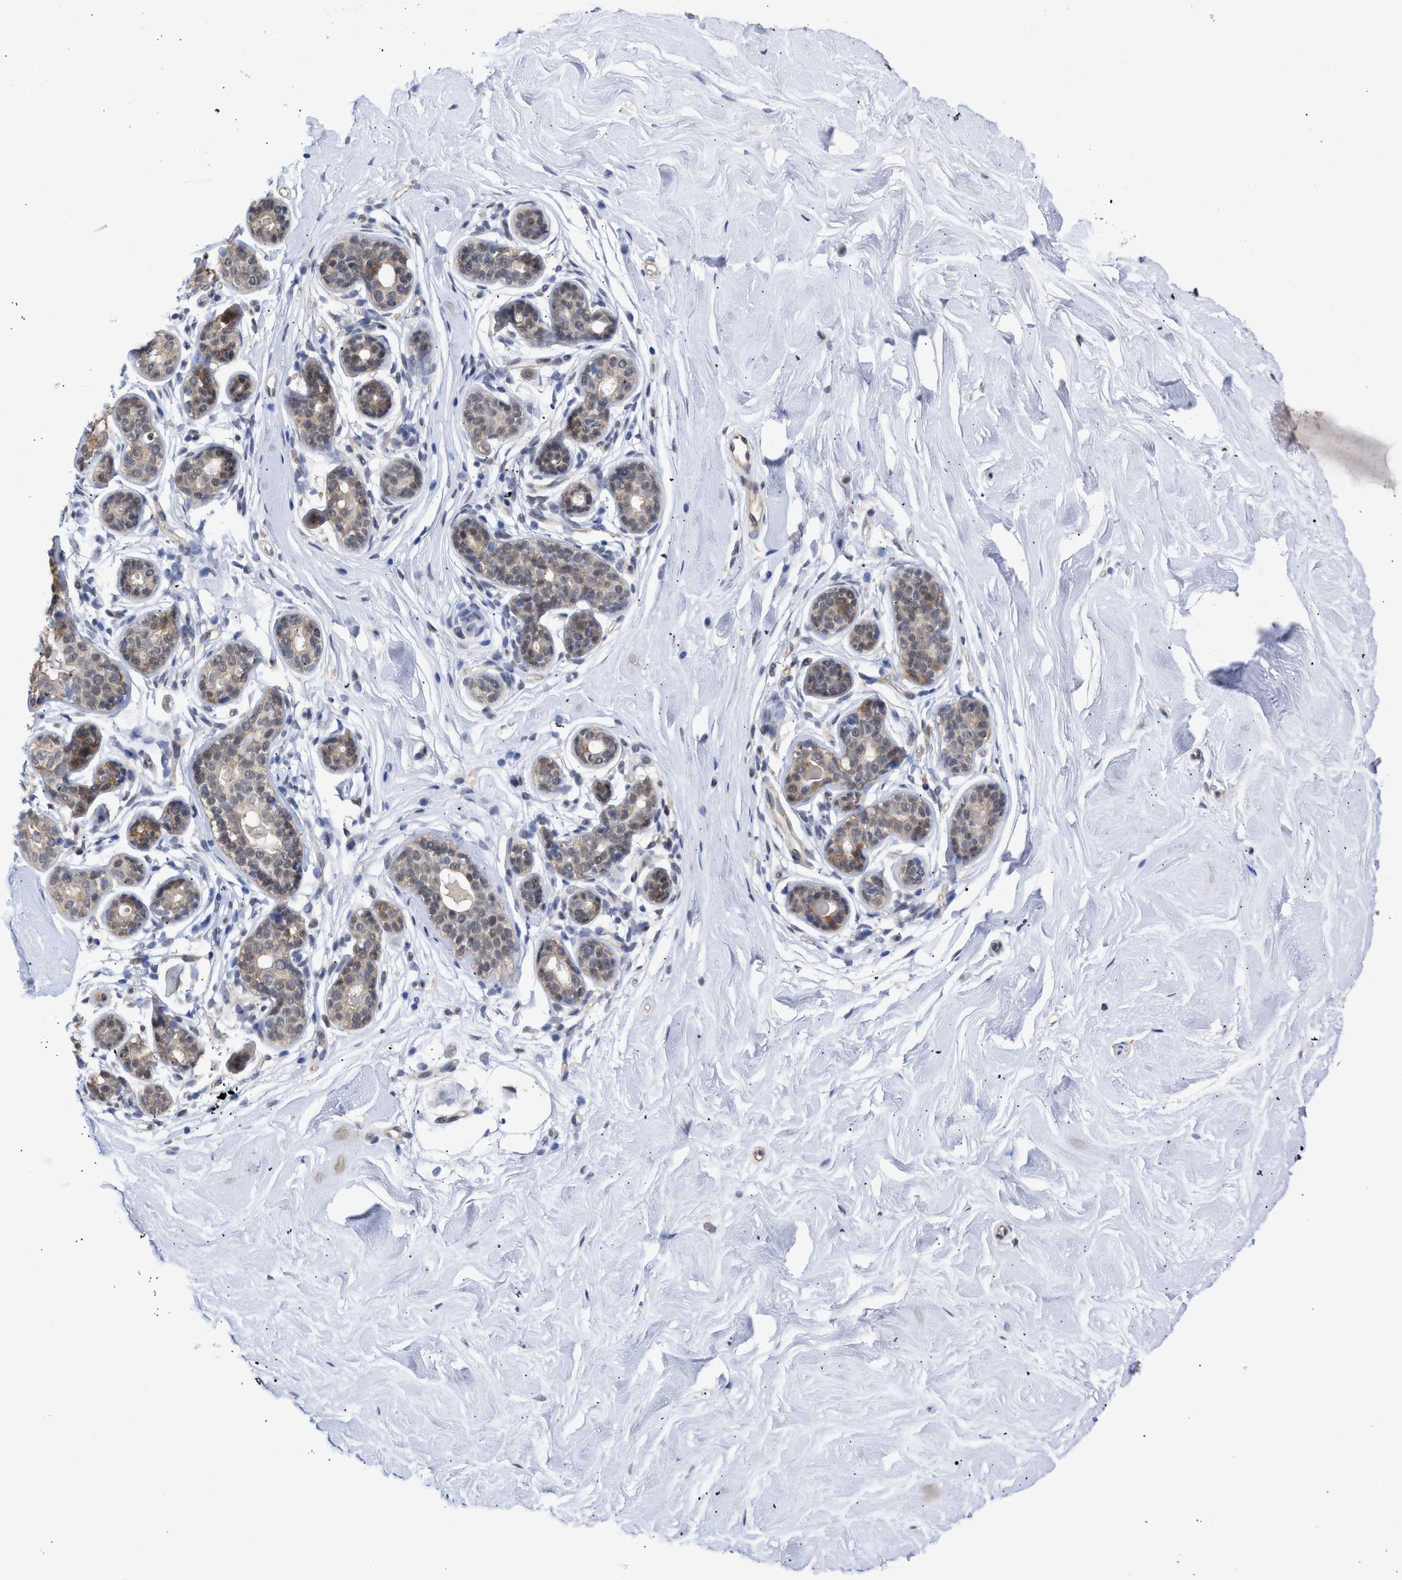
{"staining": {"intensity": "negative", "quantity": "none", "location": "none"}, "tissue": "breast", "cell_type": "Adipocytes", "image_type": "normal", "snomed": [{"axis": "morphology", "description": "Normal tissue, NOS"}, {"axis": "topography", "description": "Breast"}], "caption": "Immunohistochemistry photomicrograph of benign breast: breast stained with DAB (3,3'-diaminobenzidine) demonstrates no significant protein staining in adipocytes. (DAB immunohistochemistry (IHC) with hematoxylin counter stain).", "gene": "THRA", "patient": {"sex": "female", "age": 22}}